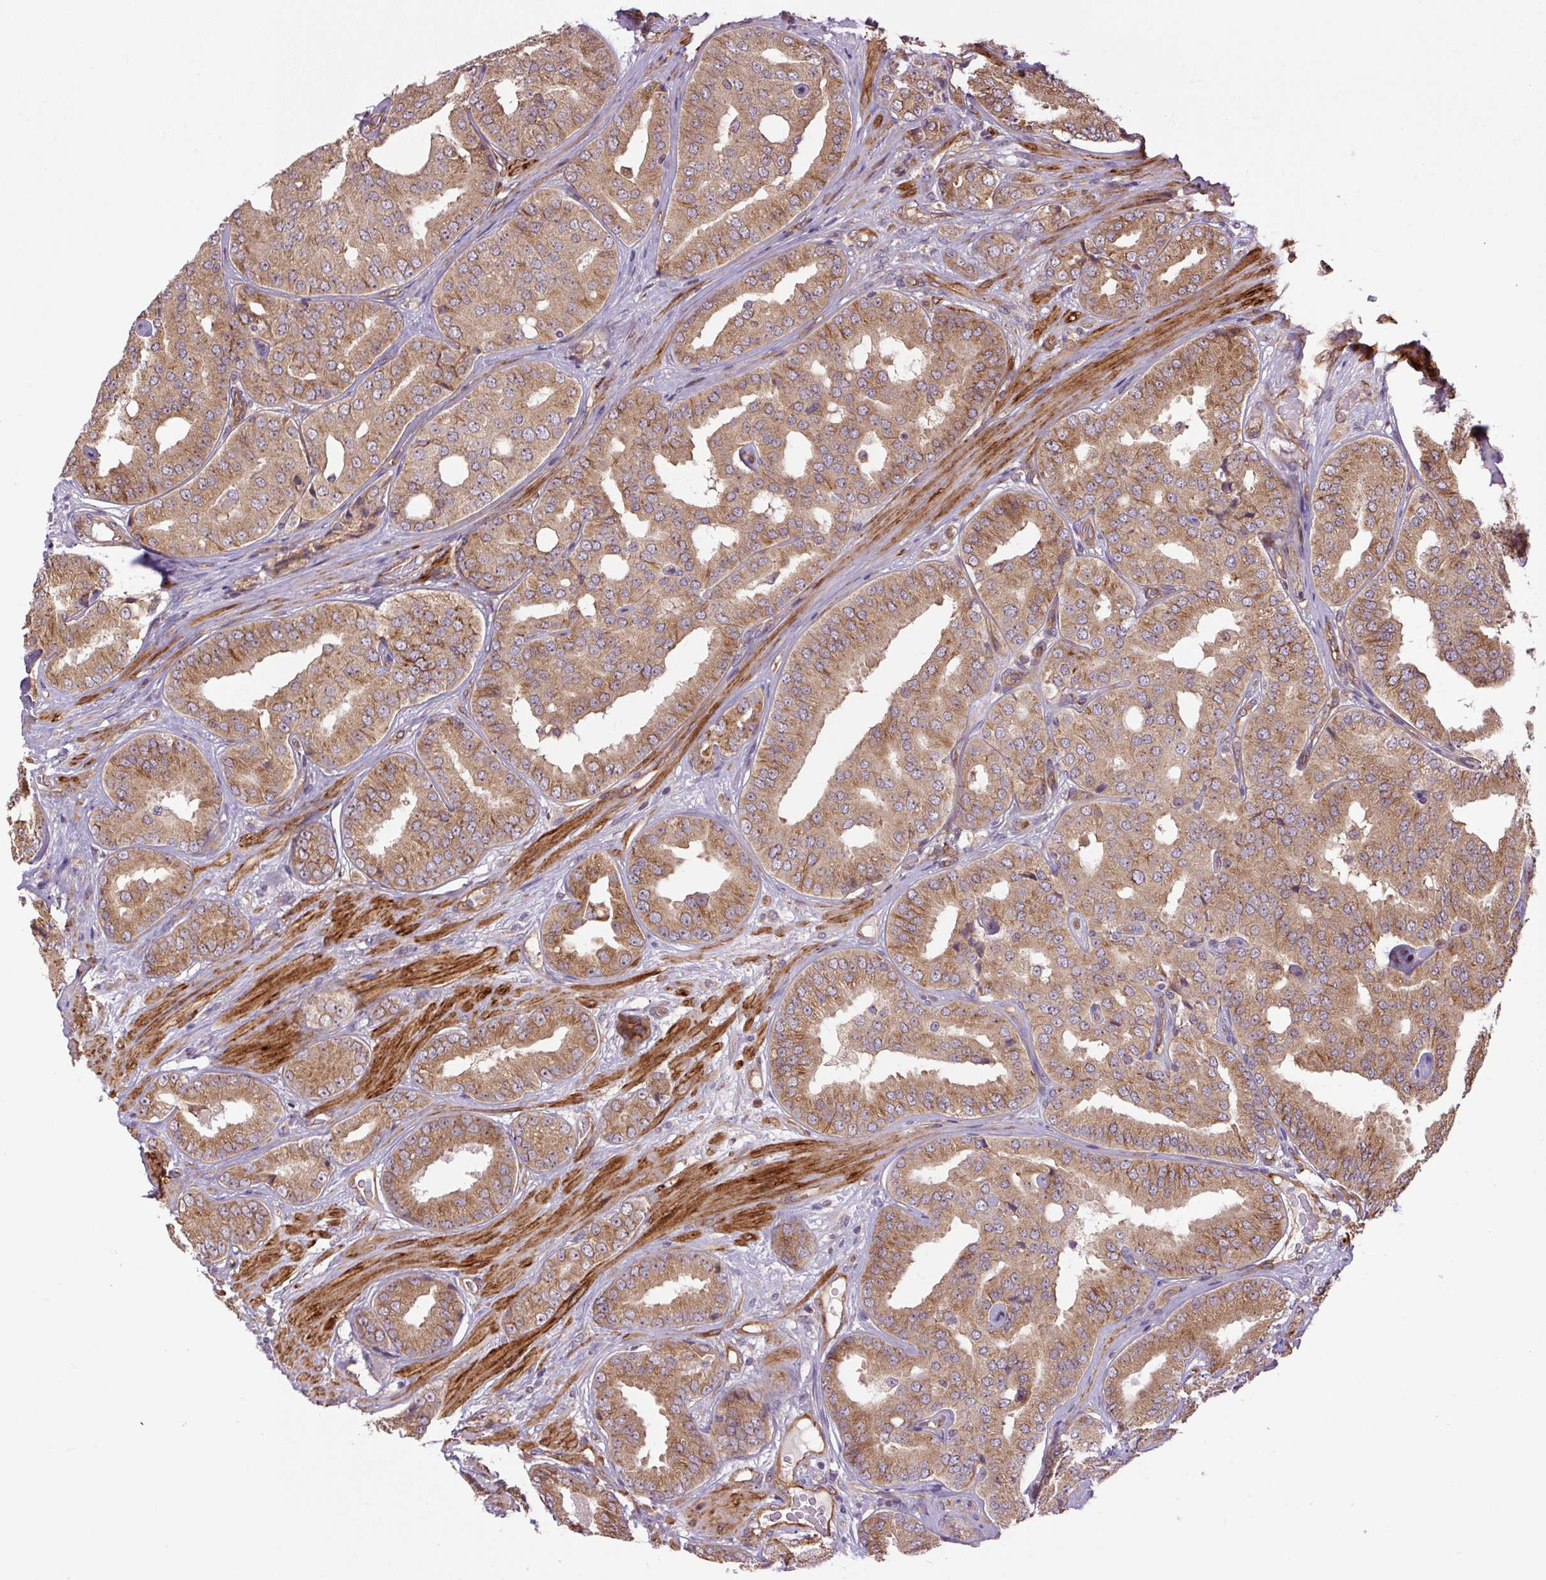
{"staining": {"intensity": "moderate", "quantity": ">75%", "location": "cytoplasmic/membranous"}, "tissue": "prostate cancer", "cell_type": "Tumor cells", "image_type": "cancer", "snomed": [{"axis": "morphology", "description": "Adenocarcinoma, High grade"}, {"axis": "topography", "description": "Prostate"}], "caption": "Protein expression analysis of human adenocarcinoma (high-grade) (prostate) reveals moderate cytoplasmic/membranous staining in about >75% of tumor cells.", "gene": "SEPTIN10", "patient": {"sex": "male", "age": 63}}